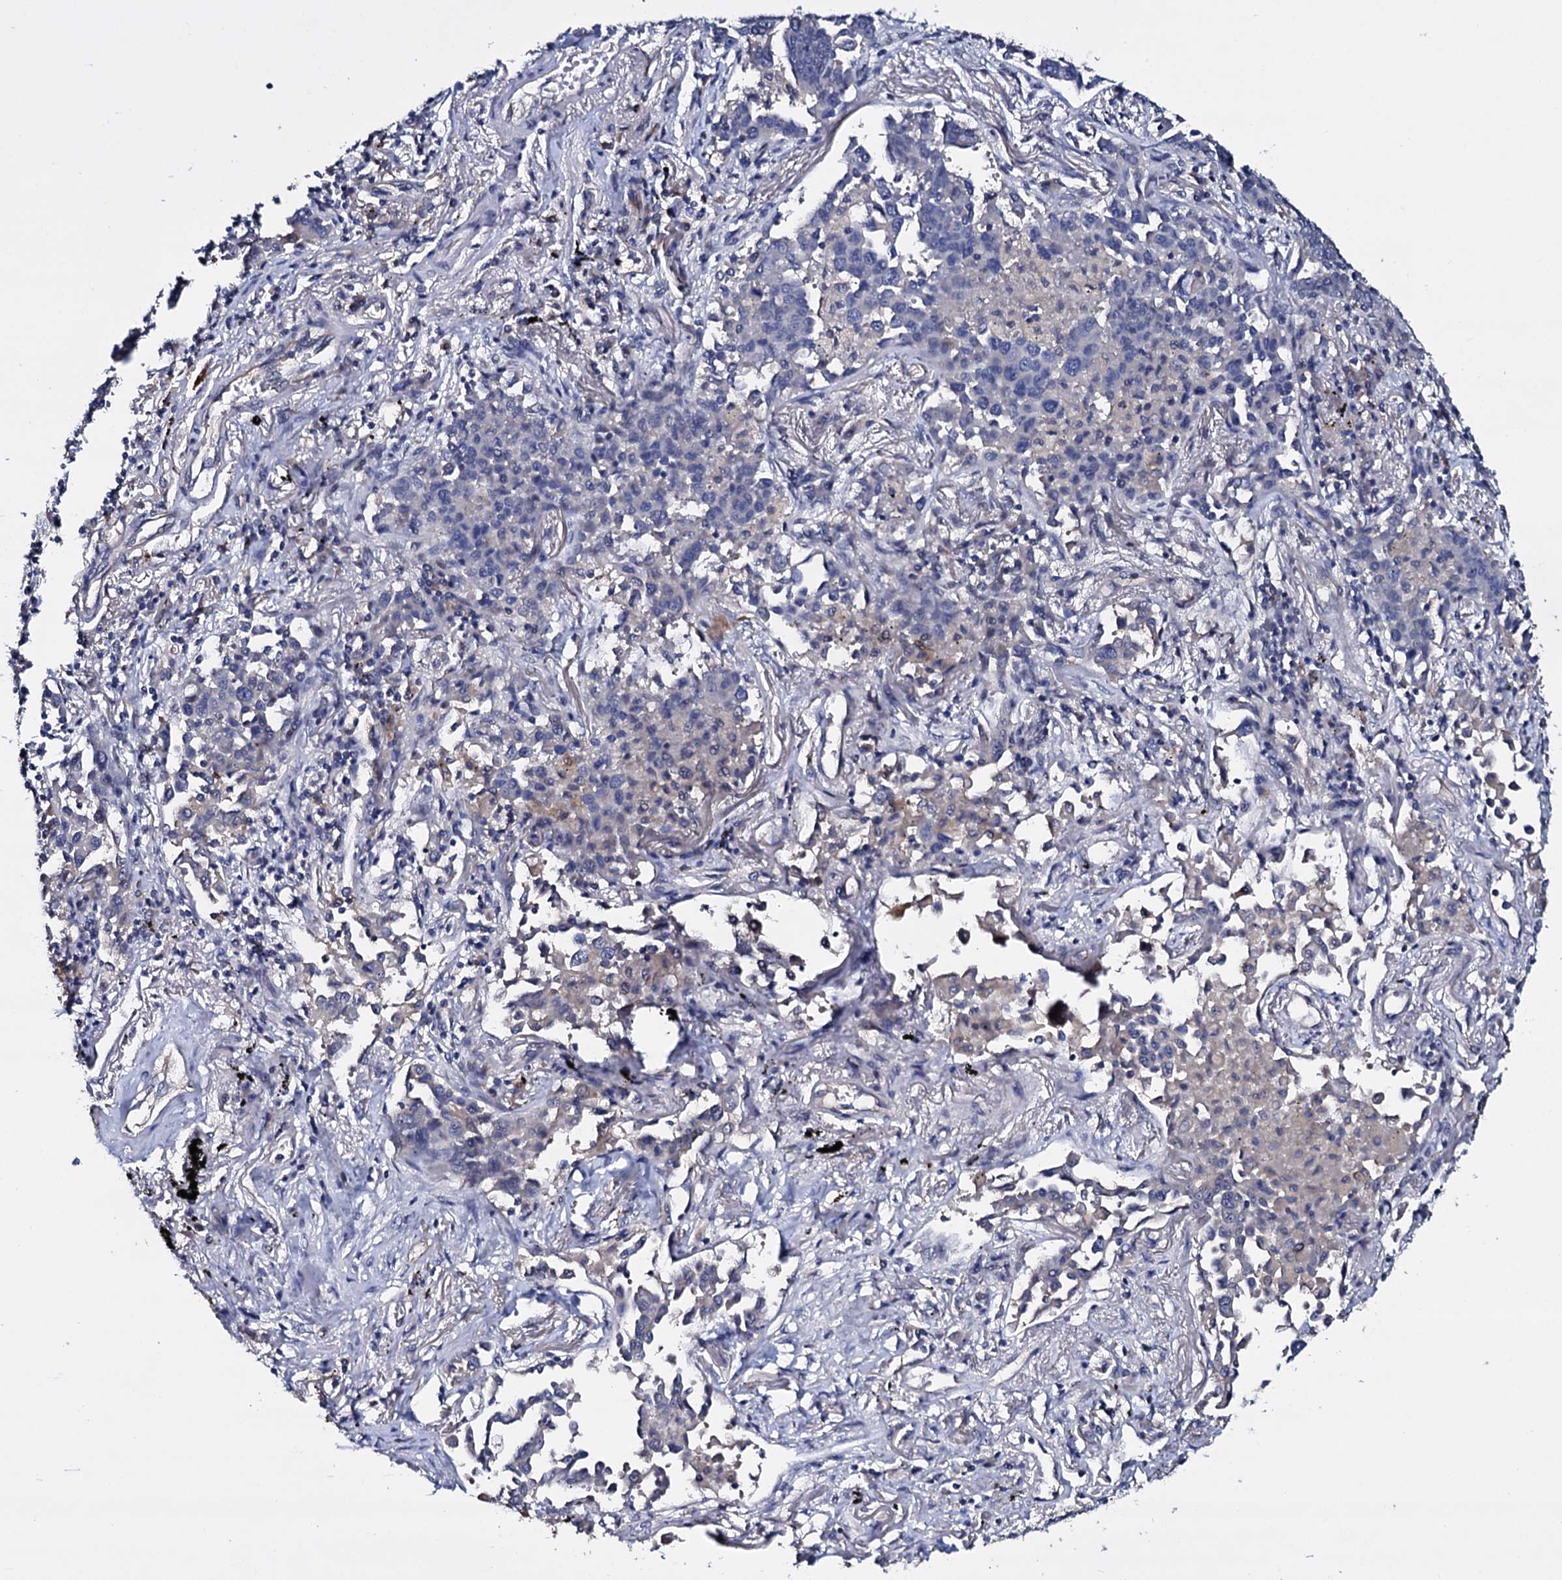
{"staining": {"intensity": "negative", "quantity": "none", "location": "none"}, "tissue": "lung cancer", "cell_type": "Tumor cells", "image_type": "cancer", "snomed": [{"axis": "morphology", "description": "Adenocarcinoma, NOS"}, {"axis": "topography", "description": "Lung"}], "caption": "Lung adenocarcinoma was stained to show a protein in brown. There is no significant positivity in tumor cells.", "gene": "BCL2L14", "patient": {"sex": "male", "age": 67}}